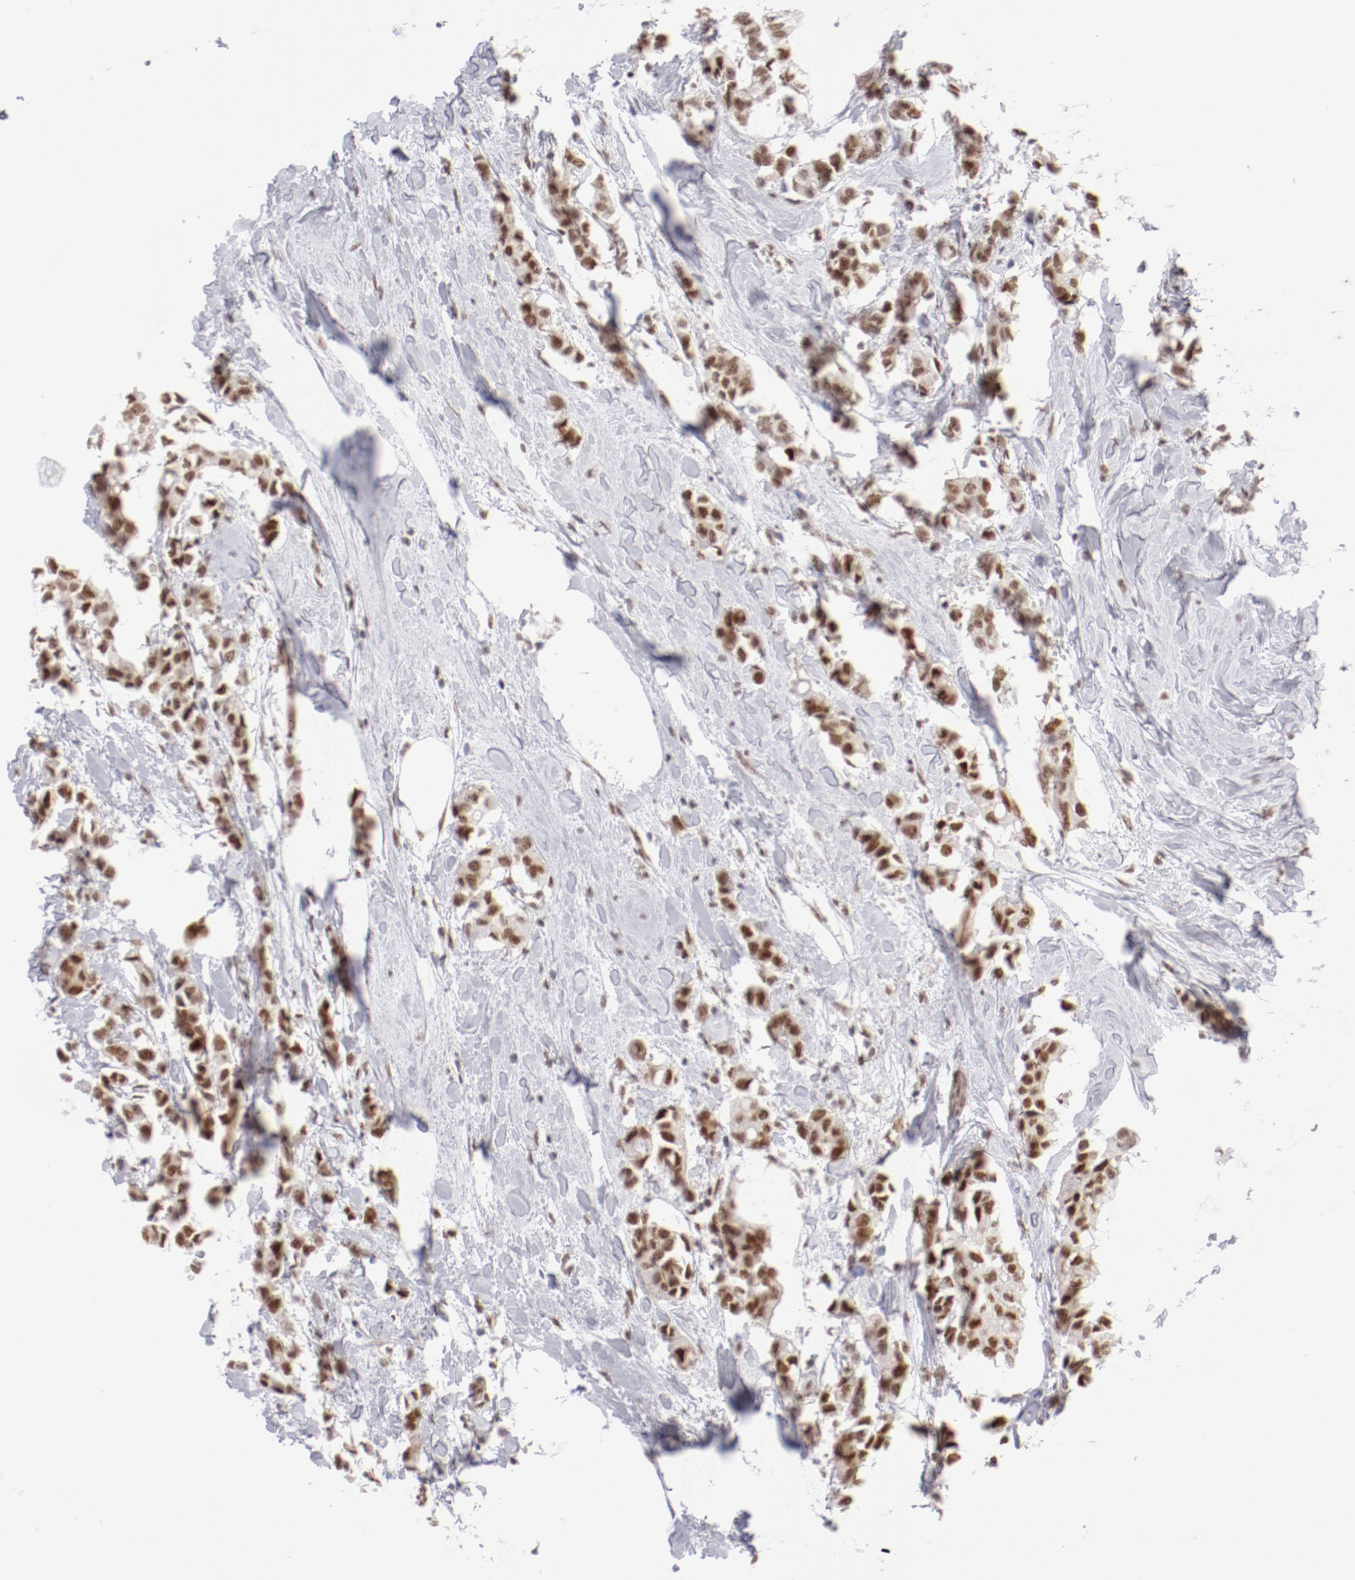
{"staining": {"intensity": "strong", "quantity": ">75%", "location": "nuclear"}, "tissue": "breast cancer", "cell_type": "Tumor cells", "image_type": "cancer", "snomed": [{"axis": "morphology", "description": "Duct carcinoma"}, {"axis": "topography", "description": "Breast"}], "caption": "The immunohistochemical stain highlights strong nuclear positivity in tumor cells of breast infiltrating ductal carcinoma tissue.", "gene": "TFAP4", "patient": {"sex": "female", "age": 84}}